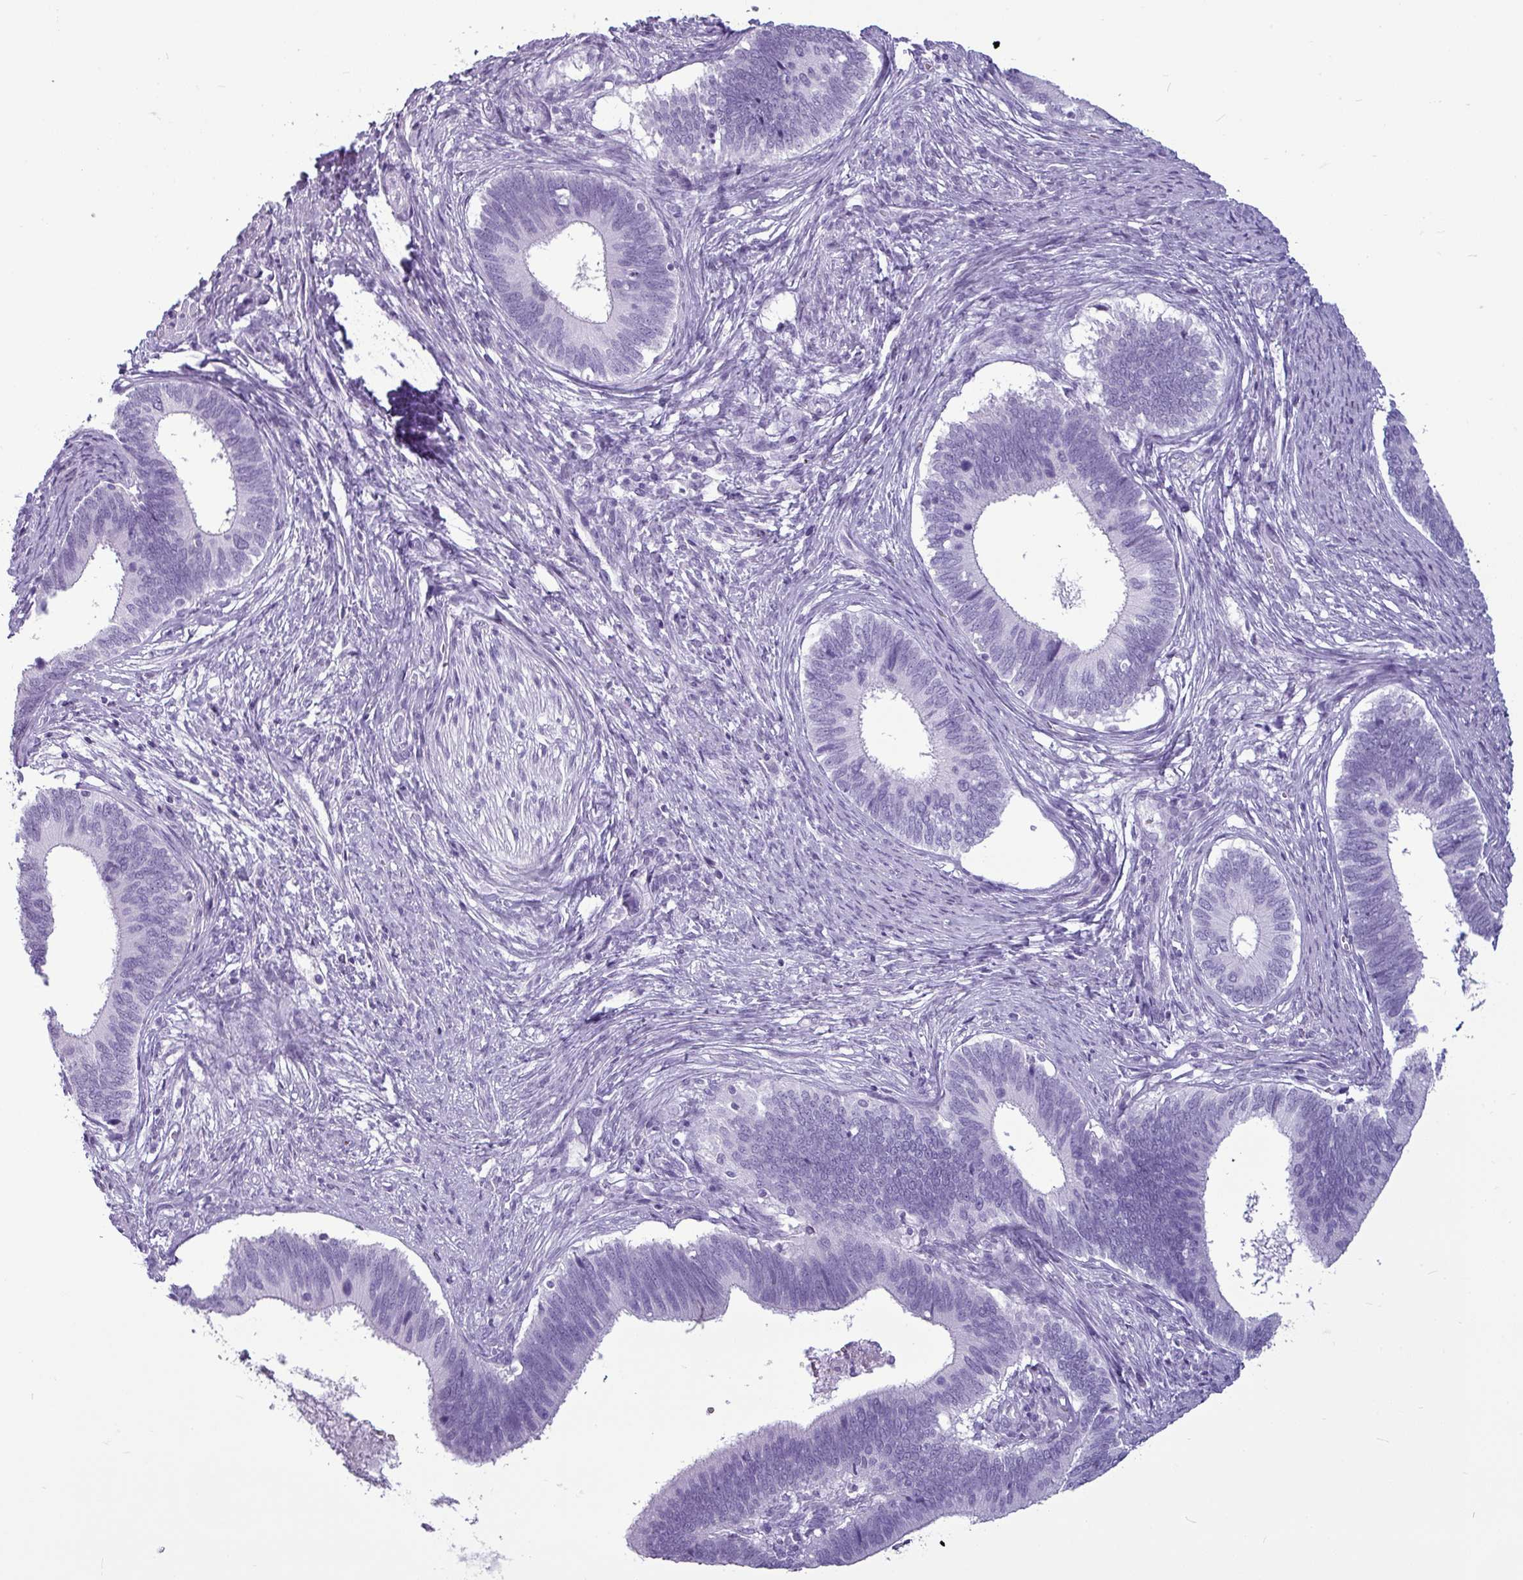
{"staining": {"intensity": "negative", "quantity": "none", "location": "none"}, "tissue": "cervical cancer", "cell_type": "Tumor cells", "image_type": "cancer", "snomed": [{"axis": "morphology", "description": "Adenocarcinoma, NOS"}, {"axis": "topography", "description": "Cervix"}], "caption": "This is a histopathology image of immunohistochemistry staining of adenocarcinoma (cervical), which shows no expression in tumor cells. (Immunohistochemistry (ihc), brightfield microscopy, high magnification).", "gene": "AMY1B", "patient": {"sex": "female", "age": 42}}